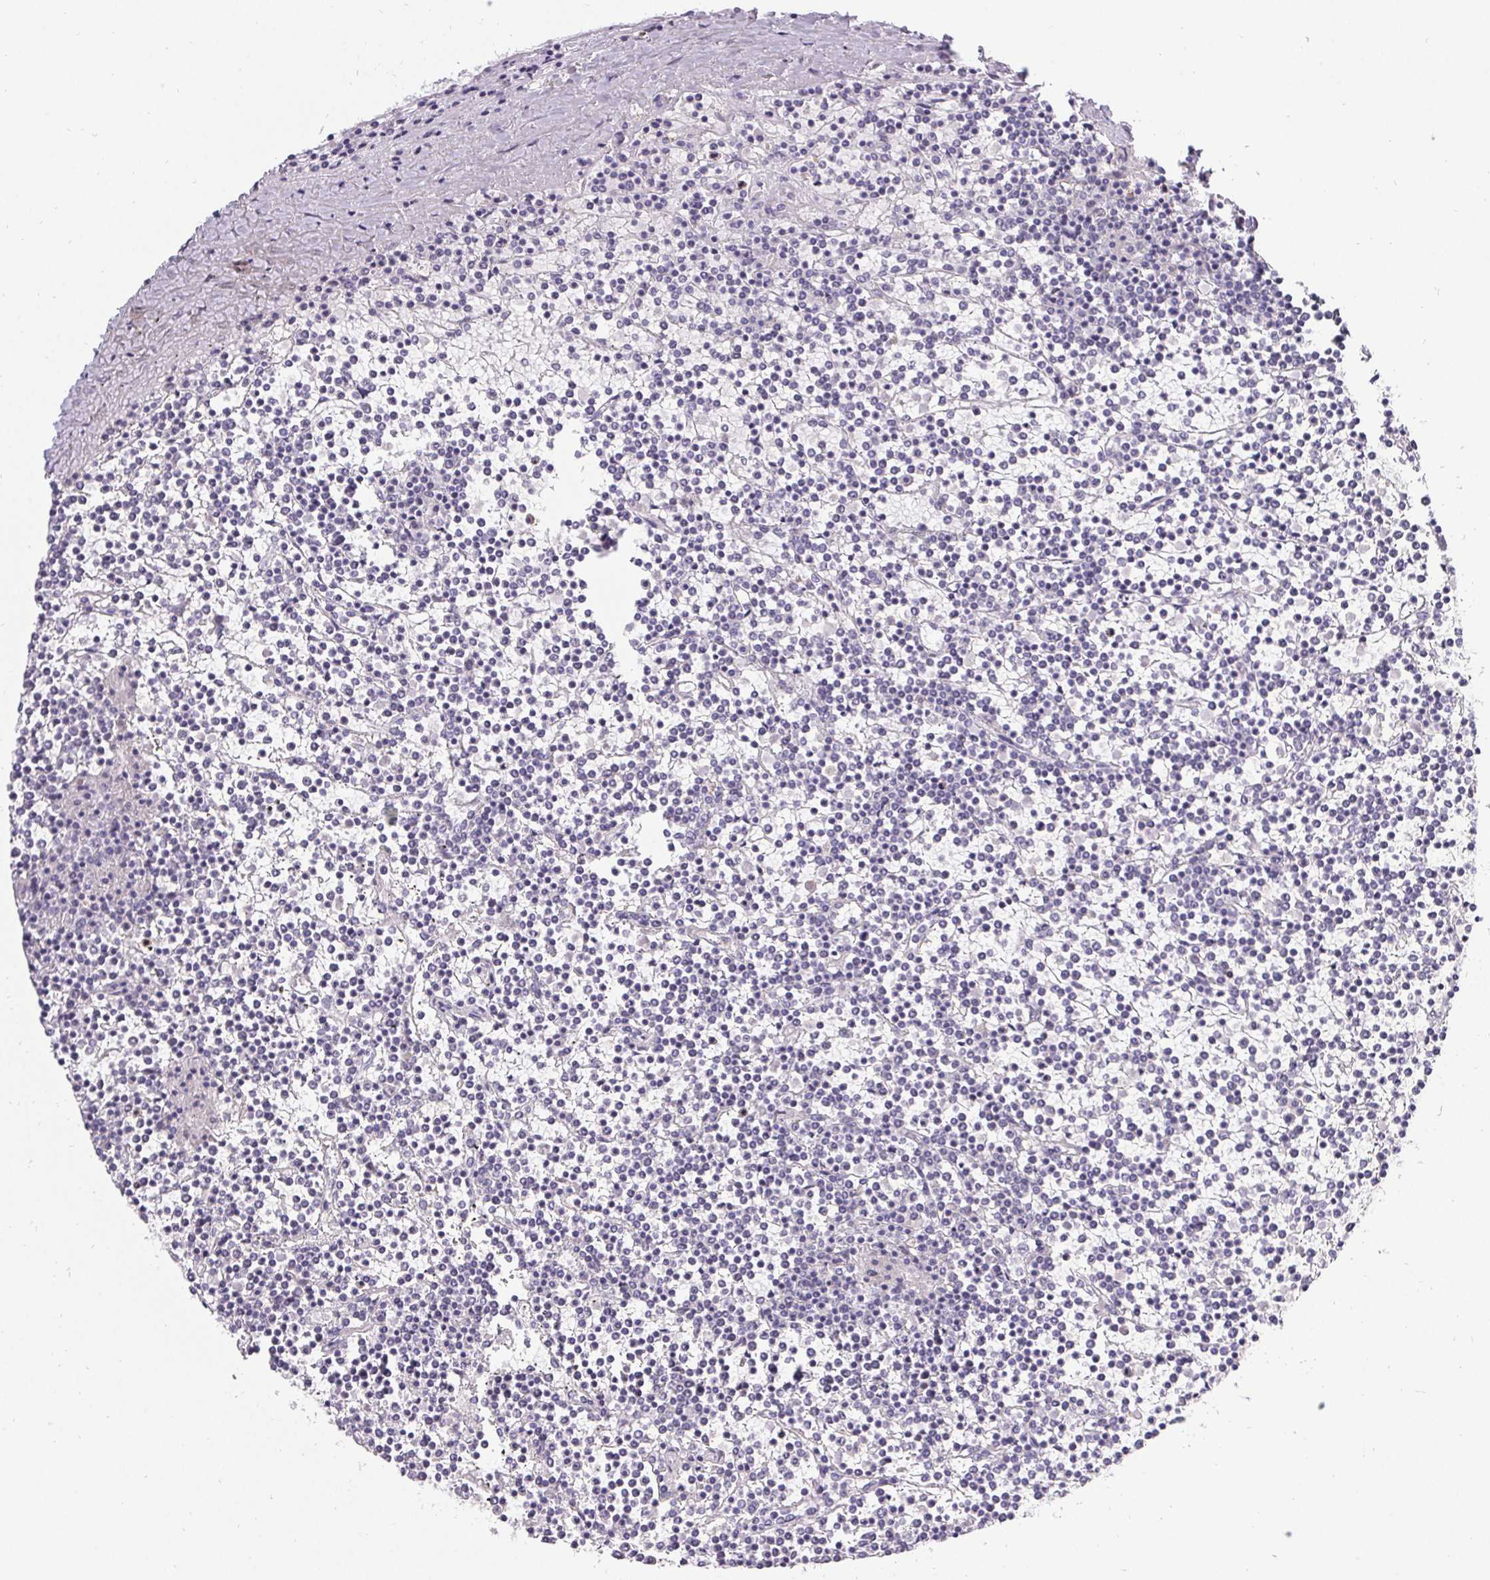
{"staining": {"intensity": "negative", "quantity": "none", "location": "none"}, "tissue": "lymphoma", "cell_type": "Tumor cells", "image_type": "cancer", "snomed": [{"axis": "morphology", "description": "Malignant lymphoma, non-Hodgkin's type, Low grade"}, {"axis": "topography", "description": "Spleen"}], "caption": "An immunohistochemistry histopathology image of lymphoma is shown. There is no staining in tumor cells of lymphoma.", "gene": "PMEL", "patient": {"sex": "female", "age": 19}}